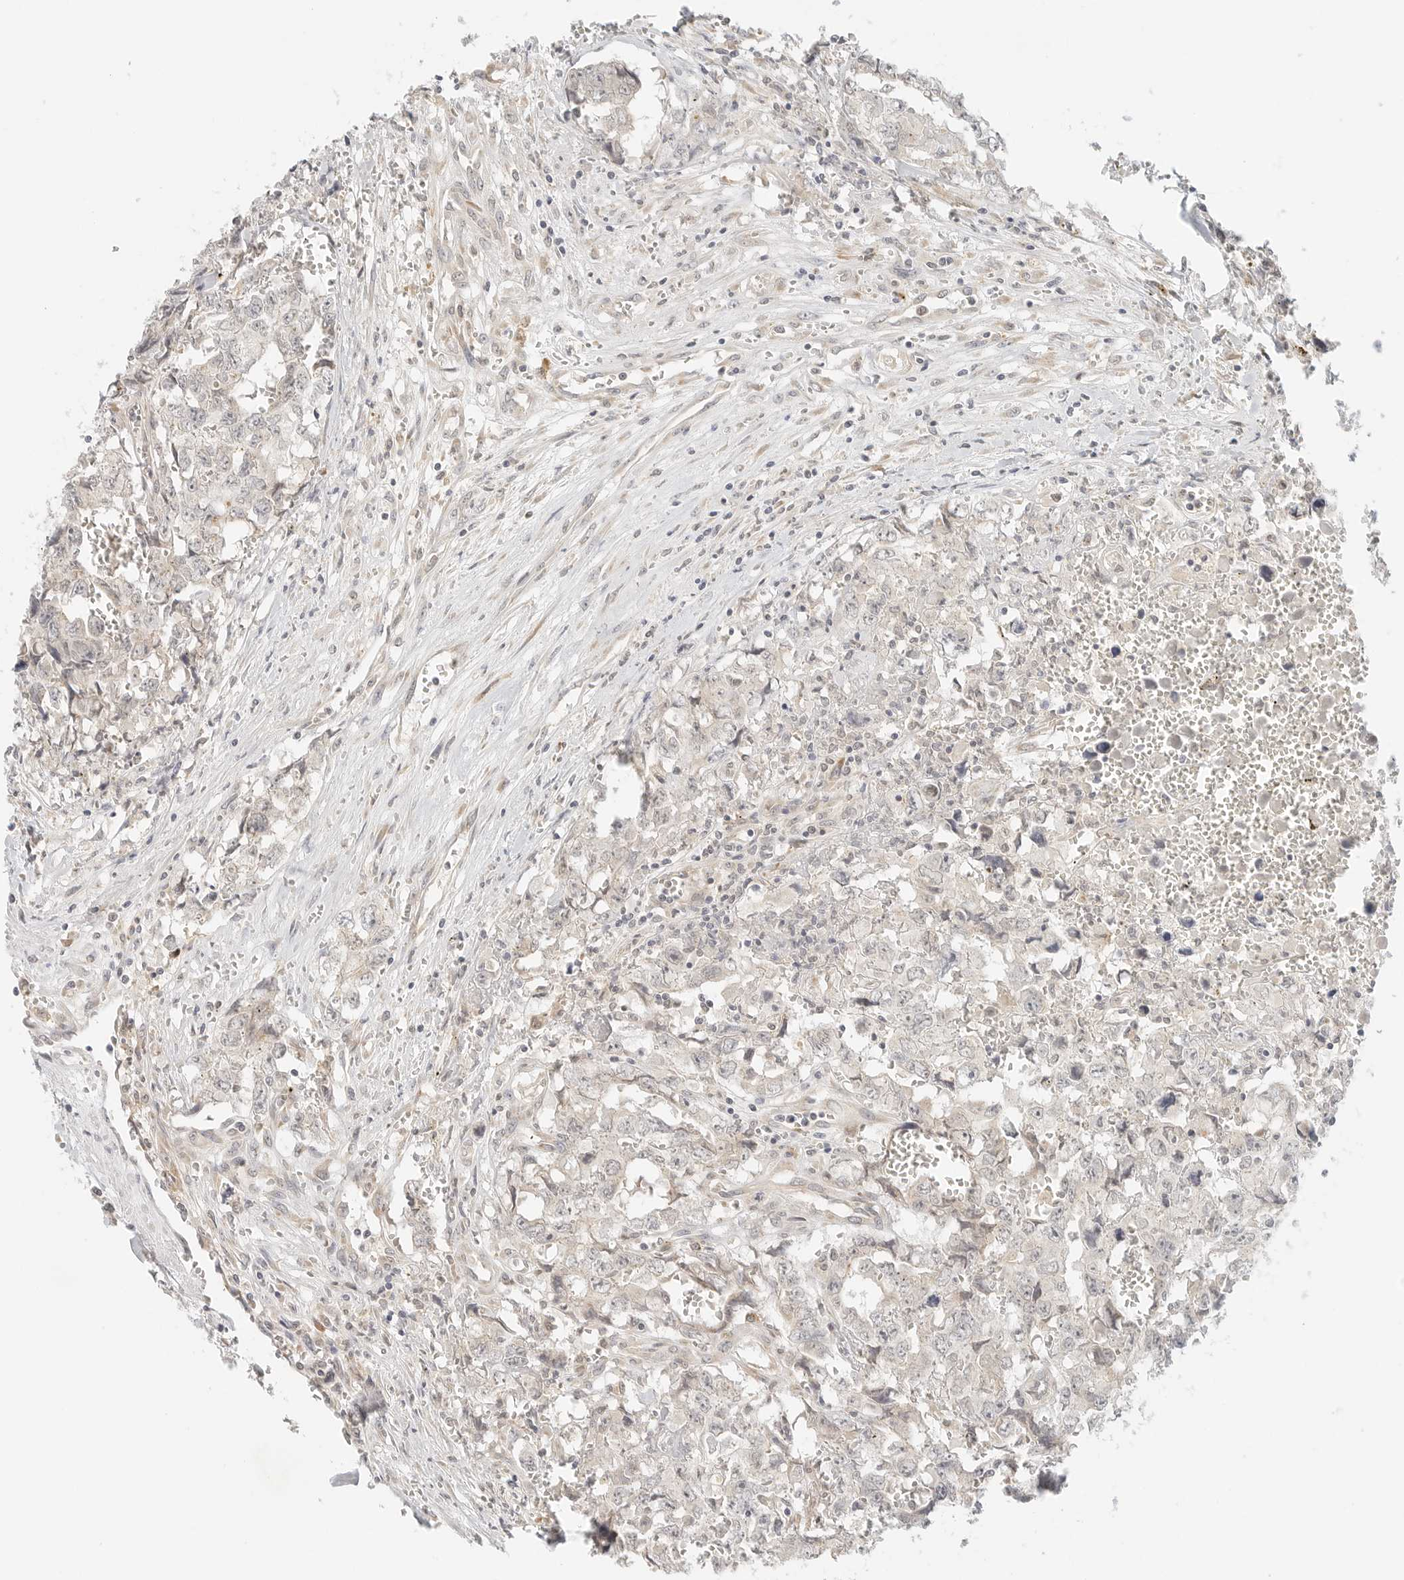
{"staining": {"intensity": "negative", "quantity": "none", "location": "none"}, "tissue": "testis cancer", "cell_type": "Tumor cells", "image_type": "cancer", "snomed": [{"axis": "morphology", "description": "Carcinoma, Embryonal, NOS"}, {"axis": "topography", "description": "Testis"}], "caption": "There is no significant positivity in tumor cells of testis cancer. (IHC, brightfield microscopy, high magnification).", "gene": "NEO1", "patient": {"sex": "male", "age": 31}}